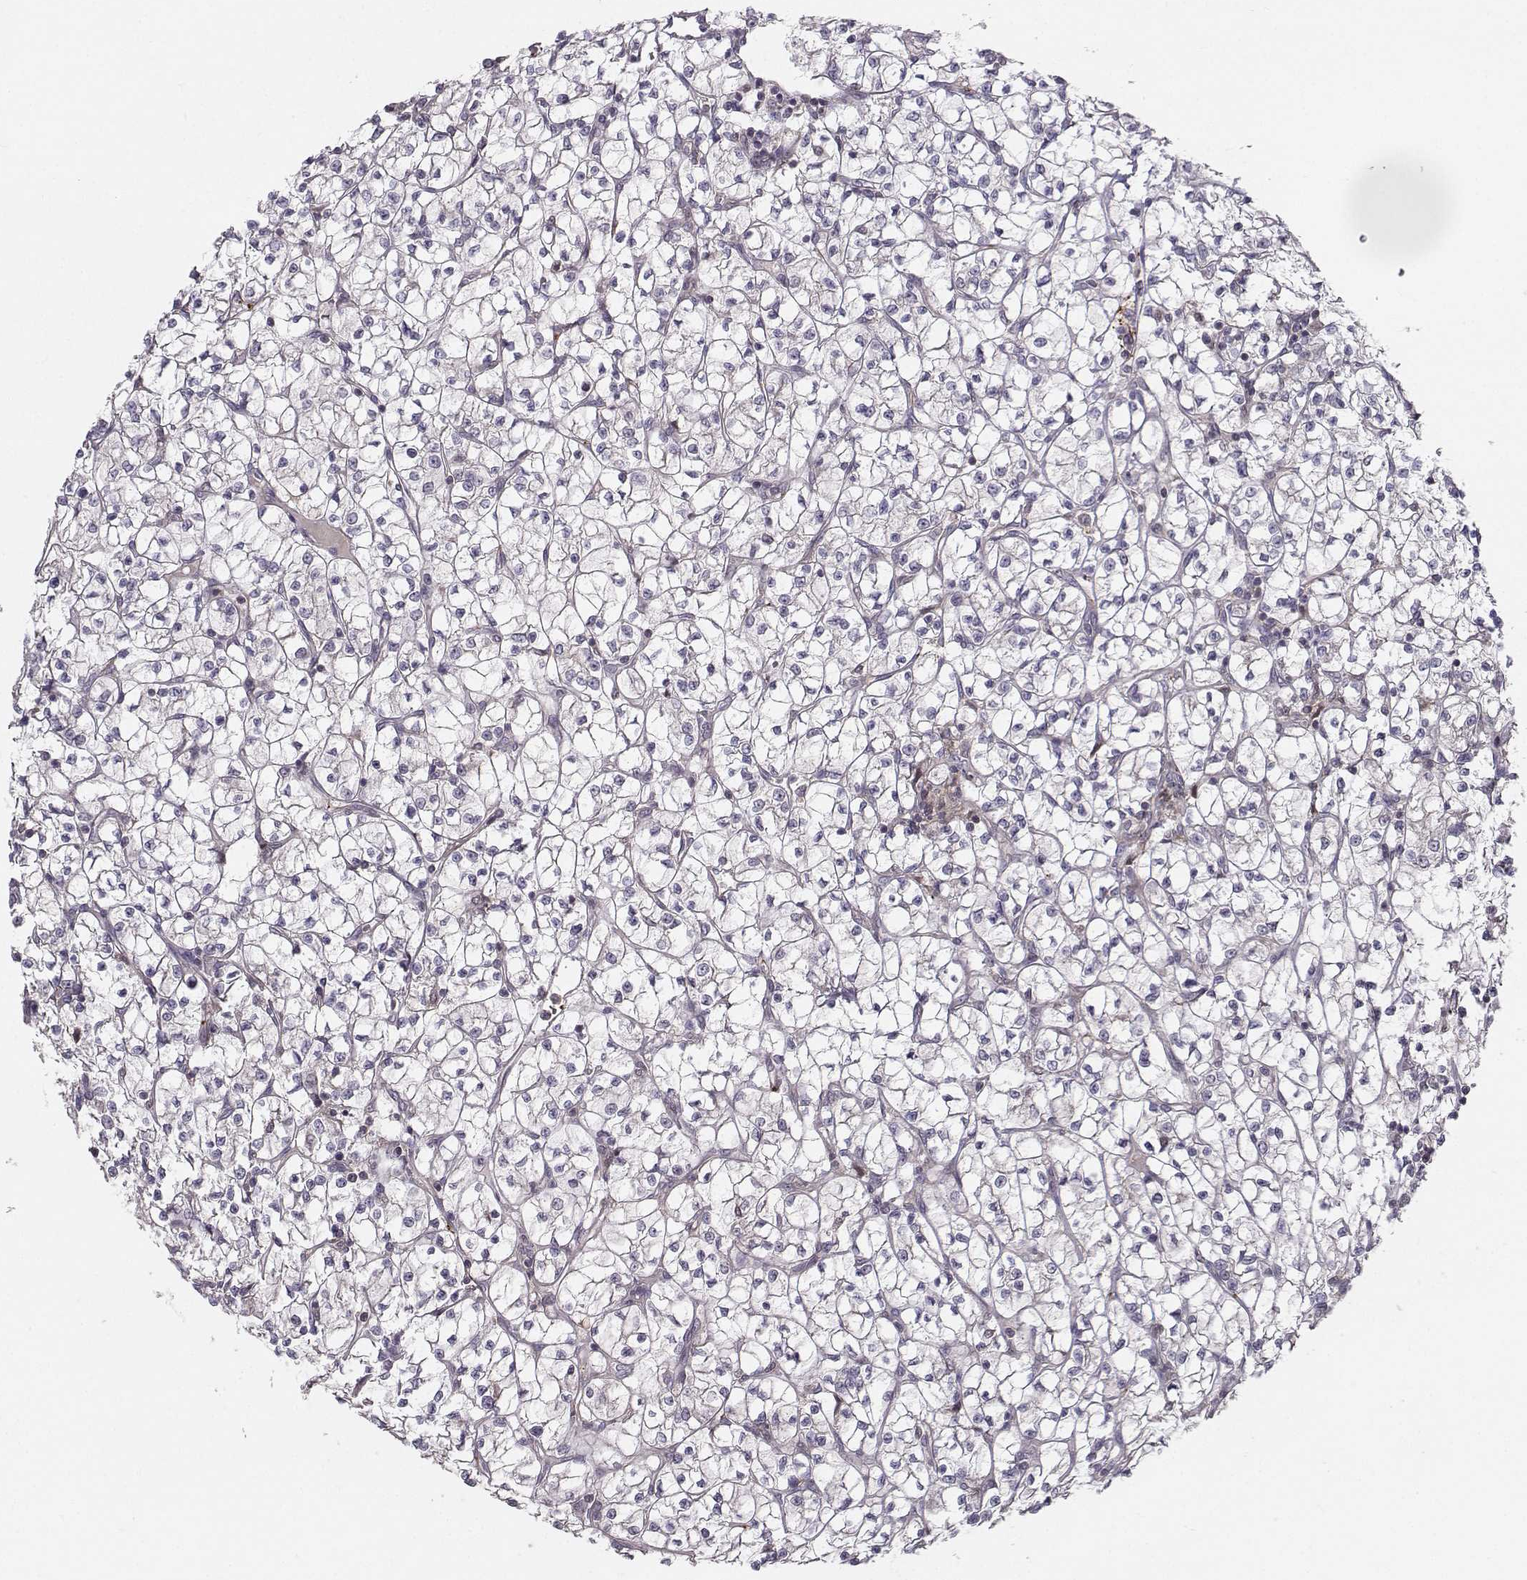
{"staining": {"intensity": "negative", "quantity": "none", "location": "none"}, "tissue": "renal cancer", "cell_type": "Tumor cells", "image_type": "cancer", "snomed": [{"axis": "morphology", "description": "Adenocarcinoma, NOS"}, {"axis": "topography", "description": "Kidney"}], "caption": "High power microscopy photomicrograph of an IHC histopathology image of renal cancer (adenocarcinoma), revealing no significant expression in tumor cells.", "gene": "ASB16", "patient": {"sex": "female", "age": 64}}